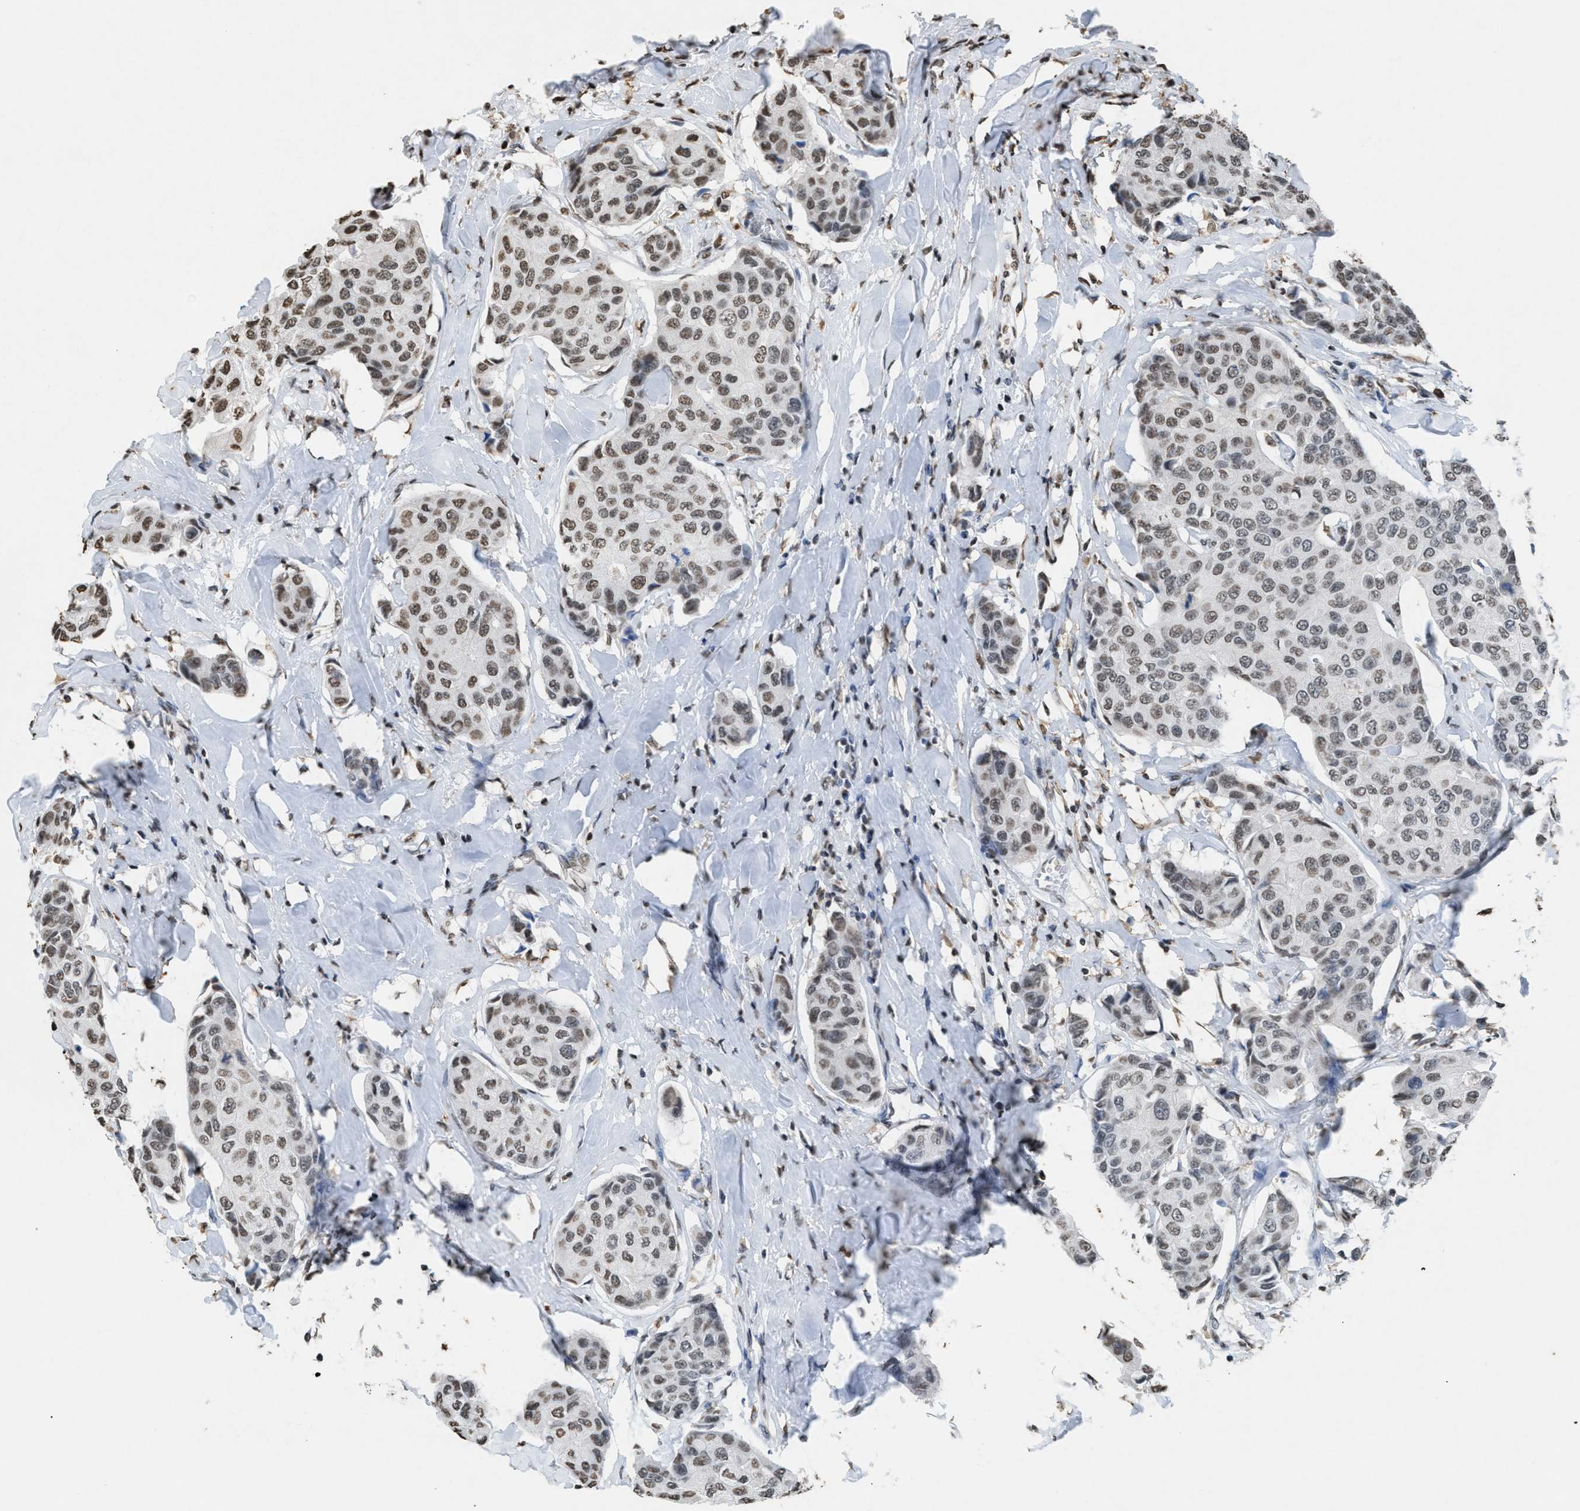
{"staining": {"intensity": "moderate", "quantity": "25%-75%", "location": "nuclear"}, "tissue": "breast cancer", "cell_type": "Tumor cells", "image_type": "cancer", "snomed": [{"axis": "morphology", "description": "Duct carcinoma"}, {"axis": "topography", "description": "Breast"}], "caption": "An immunohistochemistry (IHC) micrograph of neoplastic tissue is shown. Protein staining in brown highlights moderate nuclear positivity in breast cancer (infiltrating ductal carcinoma) within tumor cells. (Stains: DAB in brown, nuclei in blue, Microscopy: brightfield microscopy at high magnification).", "gene": "NUP88", "patient": {"sex": "female", "age": 80}}